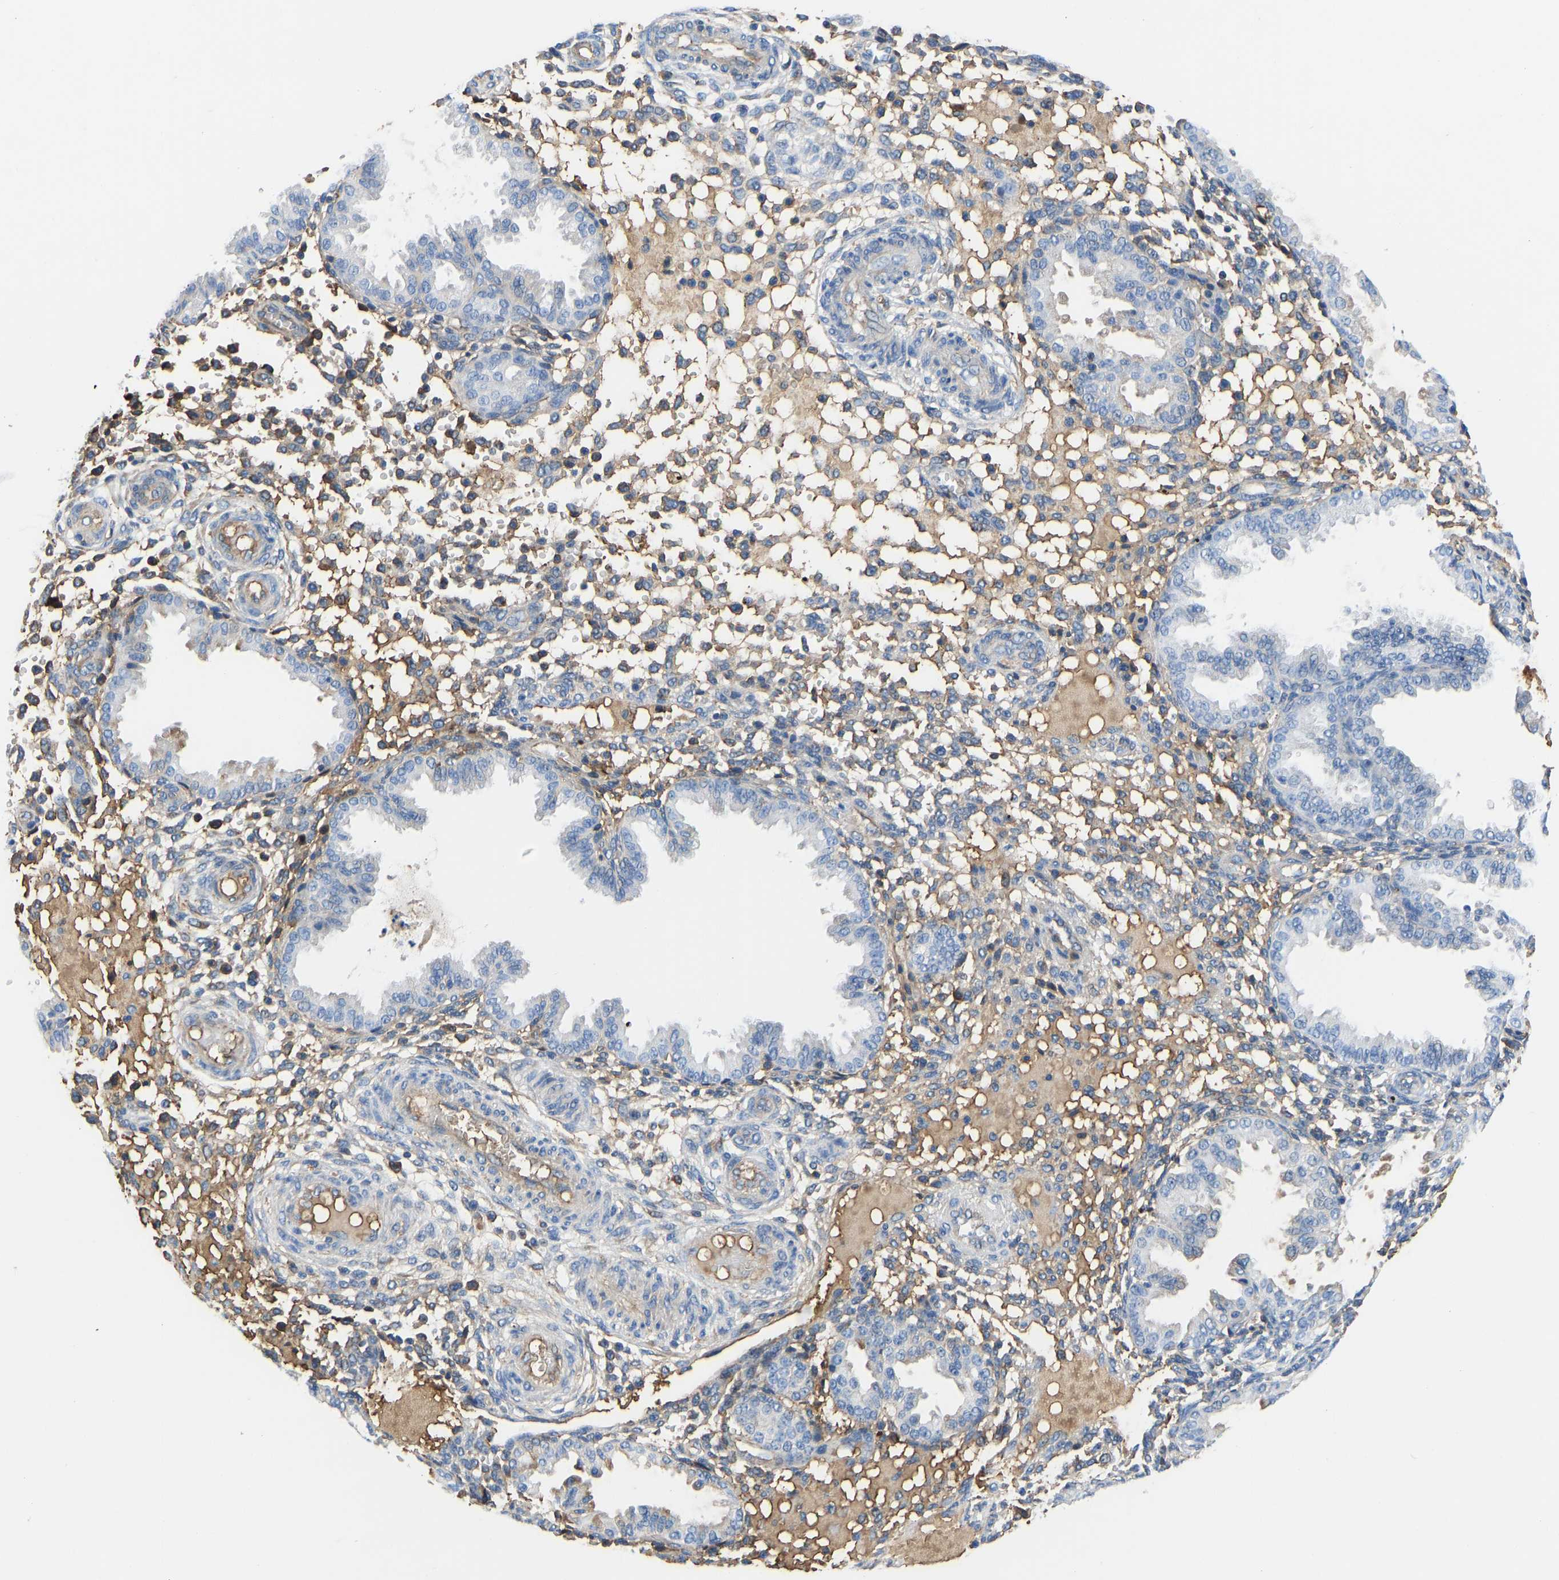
{"staining": {"intensity": "weak", "quantity": "<25%", "location": "cytoplasmic/membranous"}, "tissue": "endometrium", "cell_type": "Cells in endometrial stroma", "image_type": "normal", "snomed": [{"axis": "morphology", "description": "Normal tissue, NOS"}, {"axis": "topography", "description": "Endometrium"}], "caption": "A photomicrograph of endometrium stained for a protein demonstrates no brown staining in cells in endometrial stroma.", "gene": "HSPG2", "patient": {"sex": "female", "age": 33}}